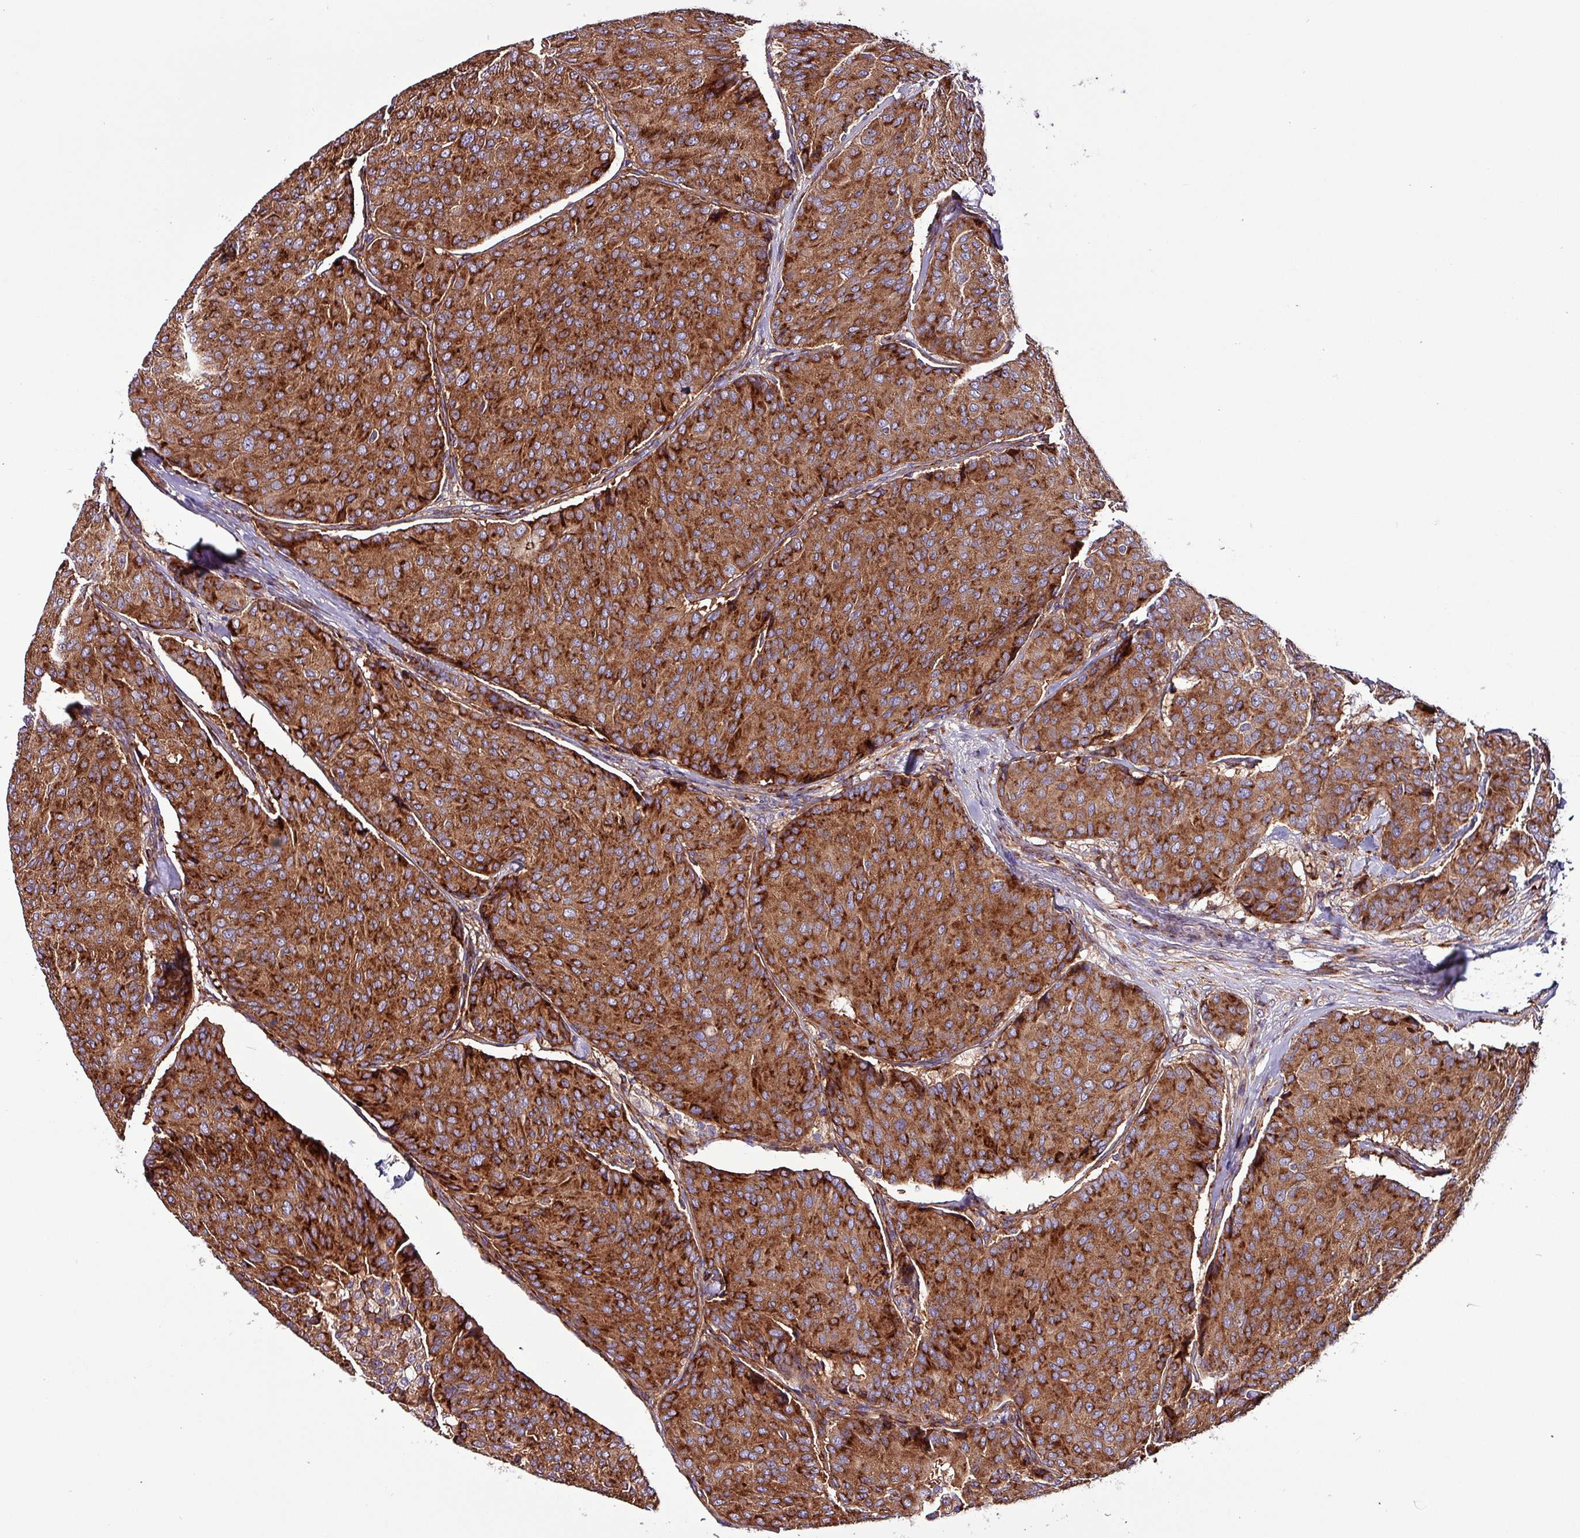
{"staining": {"intensity": "strong", "quantity": ">75%", "location": "cytoplasmic/membranous"}, "tissue": "breast cancer", "cell_type": "Tumor cells", "image_type": "cancer", "snomed": [{"axis": "morphology", "description": "Duct carcinoma"}, {"axis": "topography", "description": "Breast"}], "caption": "The image exhibits a brown stain indicating the presence of a protein in the cytoplasmic/membranous of tumor cells in breast cancer (infiltrating ductal carcinoma). The protein is stained brown, and the nuclei are stained in blue (DAB (3,3'-diaminobenzidine) IHC with brightfield microscopy, high magnification).", "gene": "VAMP4", "patient": {"sex": "female", "age": 75}}